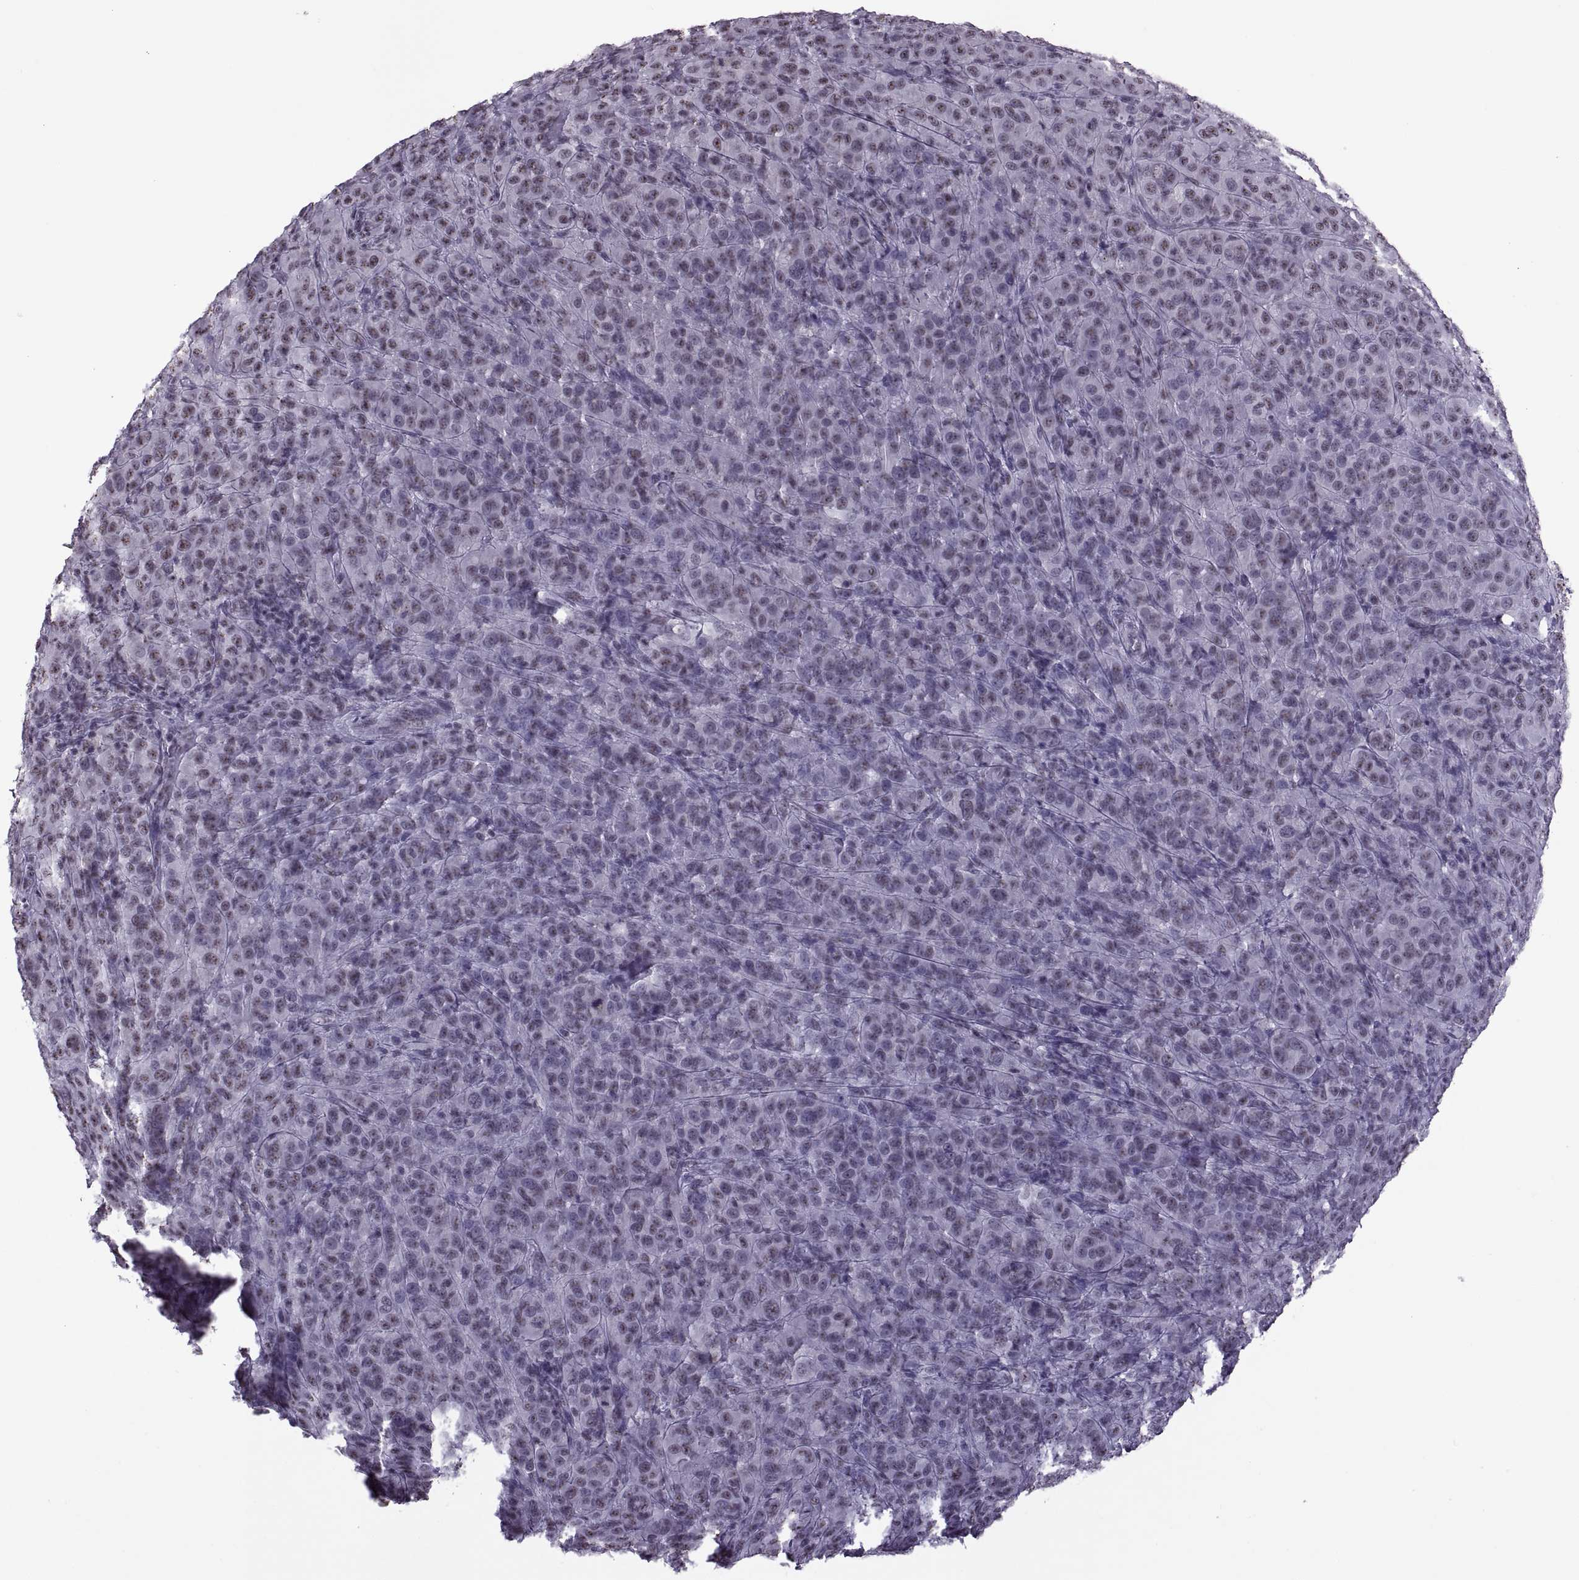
{"staining": {"intensity": "weak", "quantity": "25%-75%", "location": "nuclear"}, "tissue": "melanoma", "cell_type": "Tumor cells", "image_type": "cancer", "snomed": [{"axis": "morphology", "description": "Malignant melanoma, NOS"}, {"axis": "topography", "description": "Skin"}], "caption": "About 25%-75% of tumor cells in human melanoma exhibit weak nuclear protein staining as visualized by brown immunohistochemical staining.", "gene": "MAGEA4", "patient": {"sex": "female", "age": 87}}